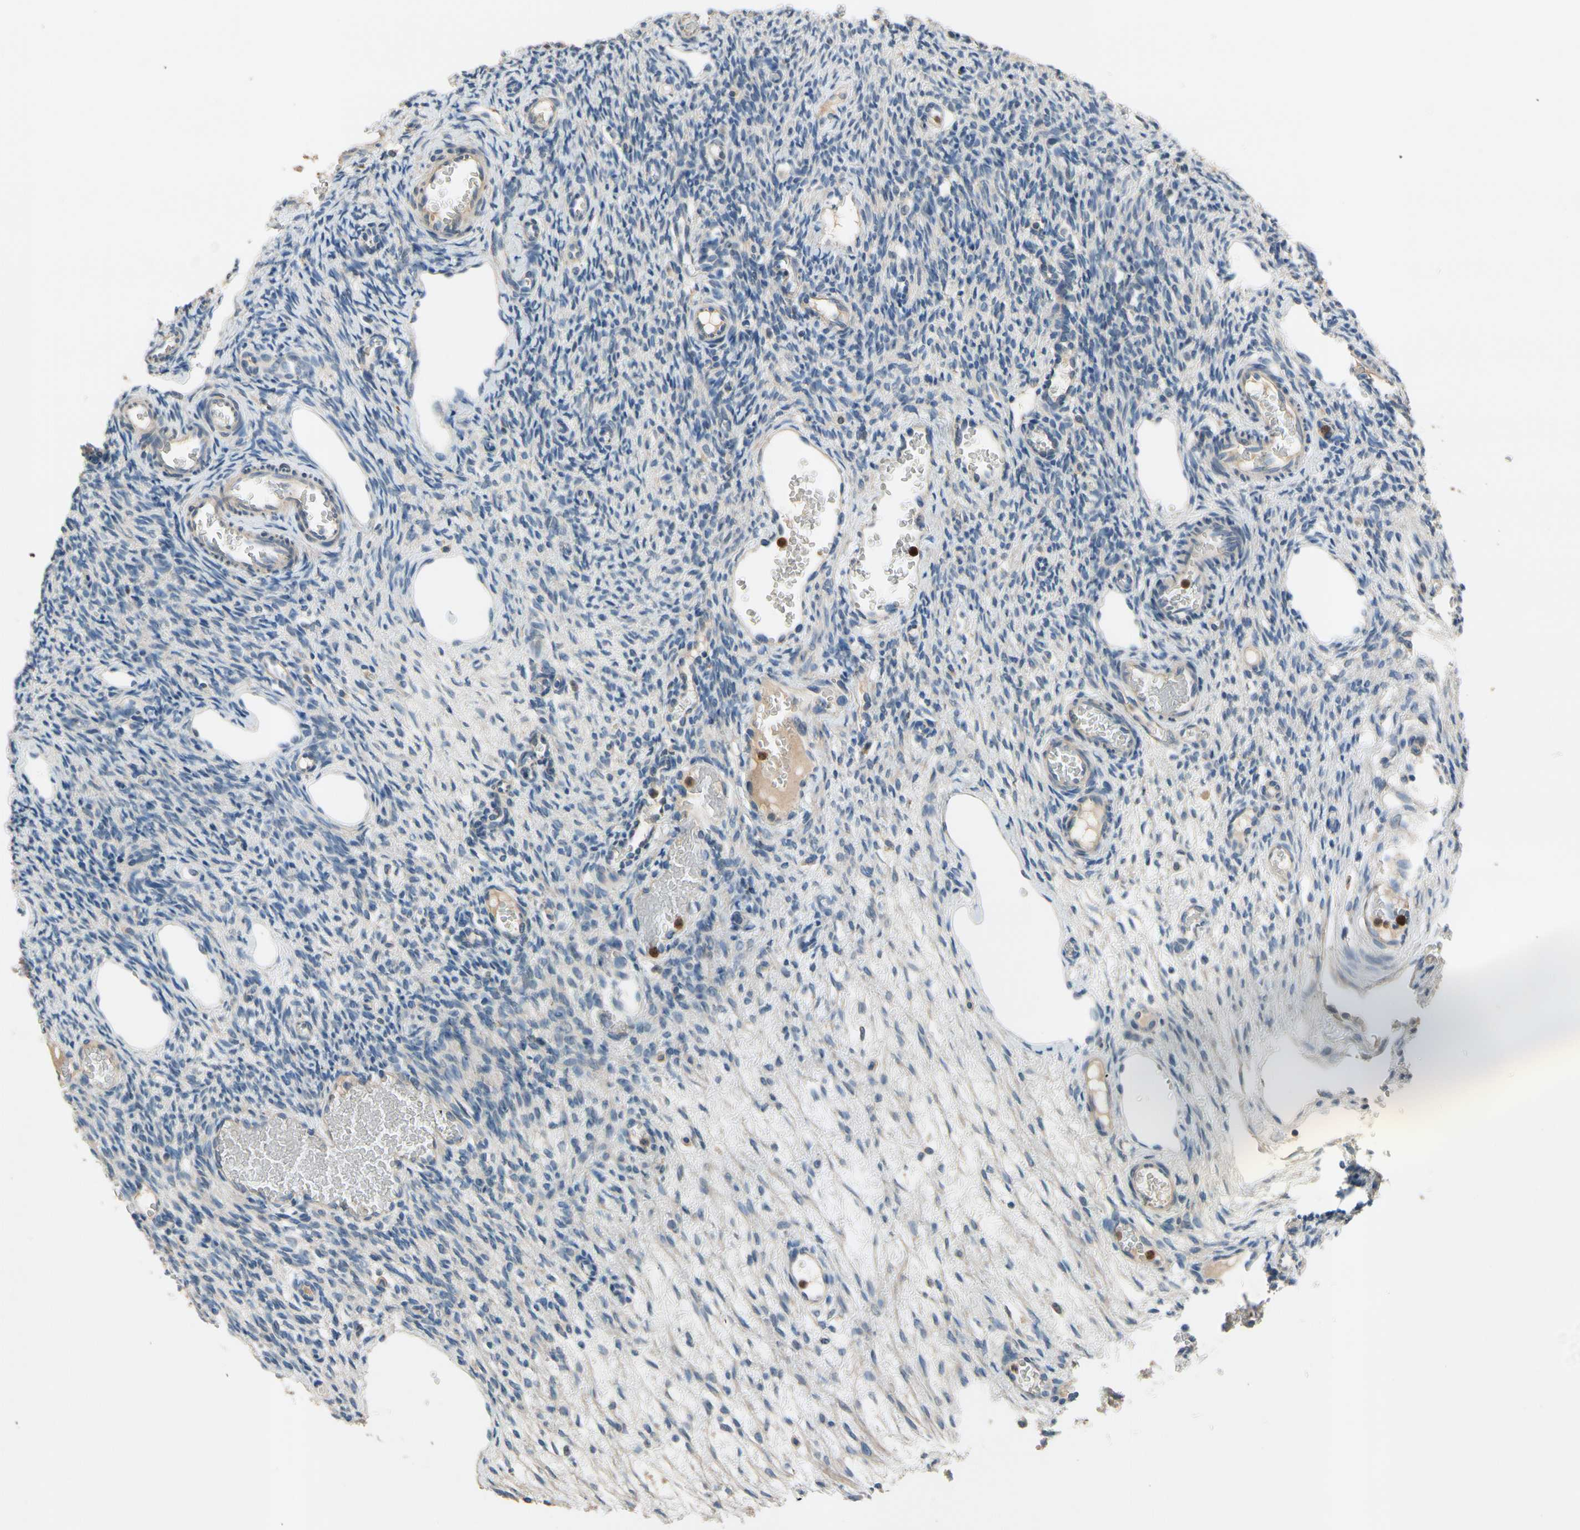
{"staining": {"intensity": "negative", "quantity": "none", "location": "none"}, "tissue": "ovary", "cell_type": "Ovarian stroma cells", "image_type": "normal", "snomed": [{"axis": "morphology", "description": "Normal tissue, NOS"}, {"axis": "topography", "description": "Ovary"}], "caption": "This is an IHC micrograph of benign human ovary. There is no staining in ovarian stroma cells.", "gene": "SIGLEC5", "patient": {"sex": "female", "age": 33}}